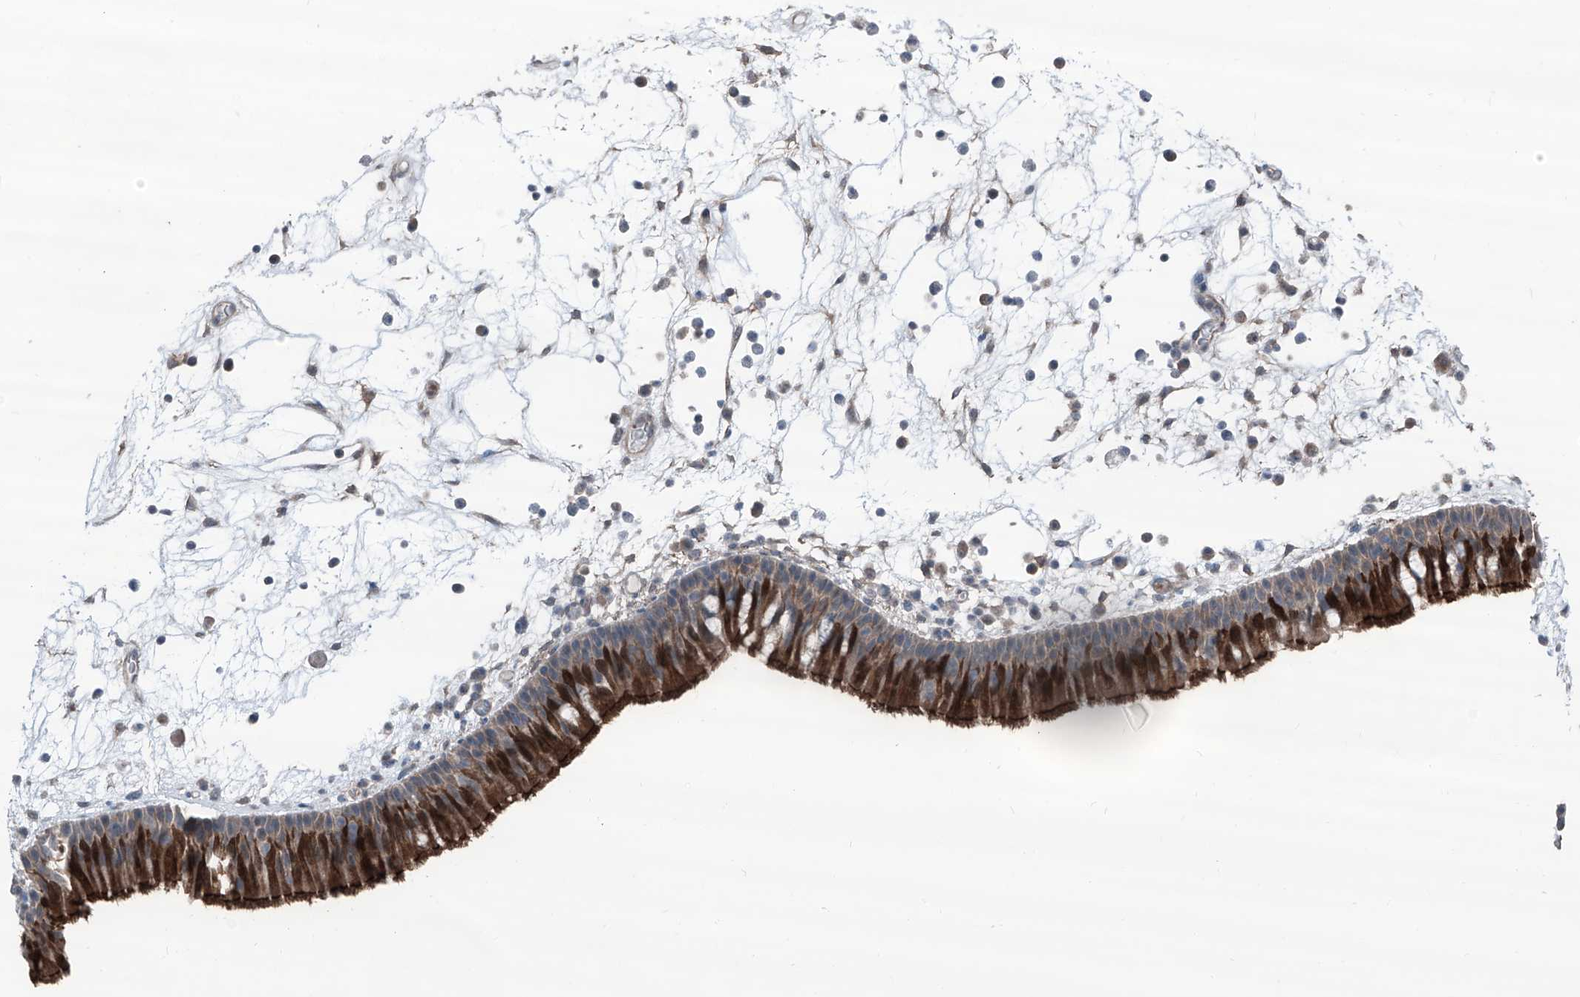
{"staining": {"intensity": "strong", "quantity": "25%-75%", "location": "cytoplasmic/membranous"}, "tissue": "nasopharynx", "cell_type": "Respiratory epithelial cells", "image_type": "normal", "snomed": [{"axis": "morphology", "description": "Normal tissue, NOS"}, {"axis": "morphology", "description": "Inflammation, NOS"}, {"axis": "morphology", "description": "Malignant melanoma, Metastatic site"}, {"axis": "topography", "description": "Nasopharynx"}], "caption": "Immunohistochemistry (IHC) image of normal nasopharynx: human nasopharynx stained using IHC exhibits high levels of strong protein expression localized specifically in the cytoplasmic/membranous of respiratory epithelial cells, appearing as a cytoplasmic/membranous brown color.", "gene": "HSPB11", "patient": {"sex": "male", "age": 70}}